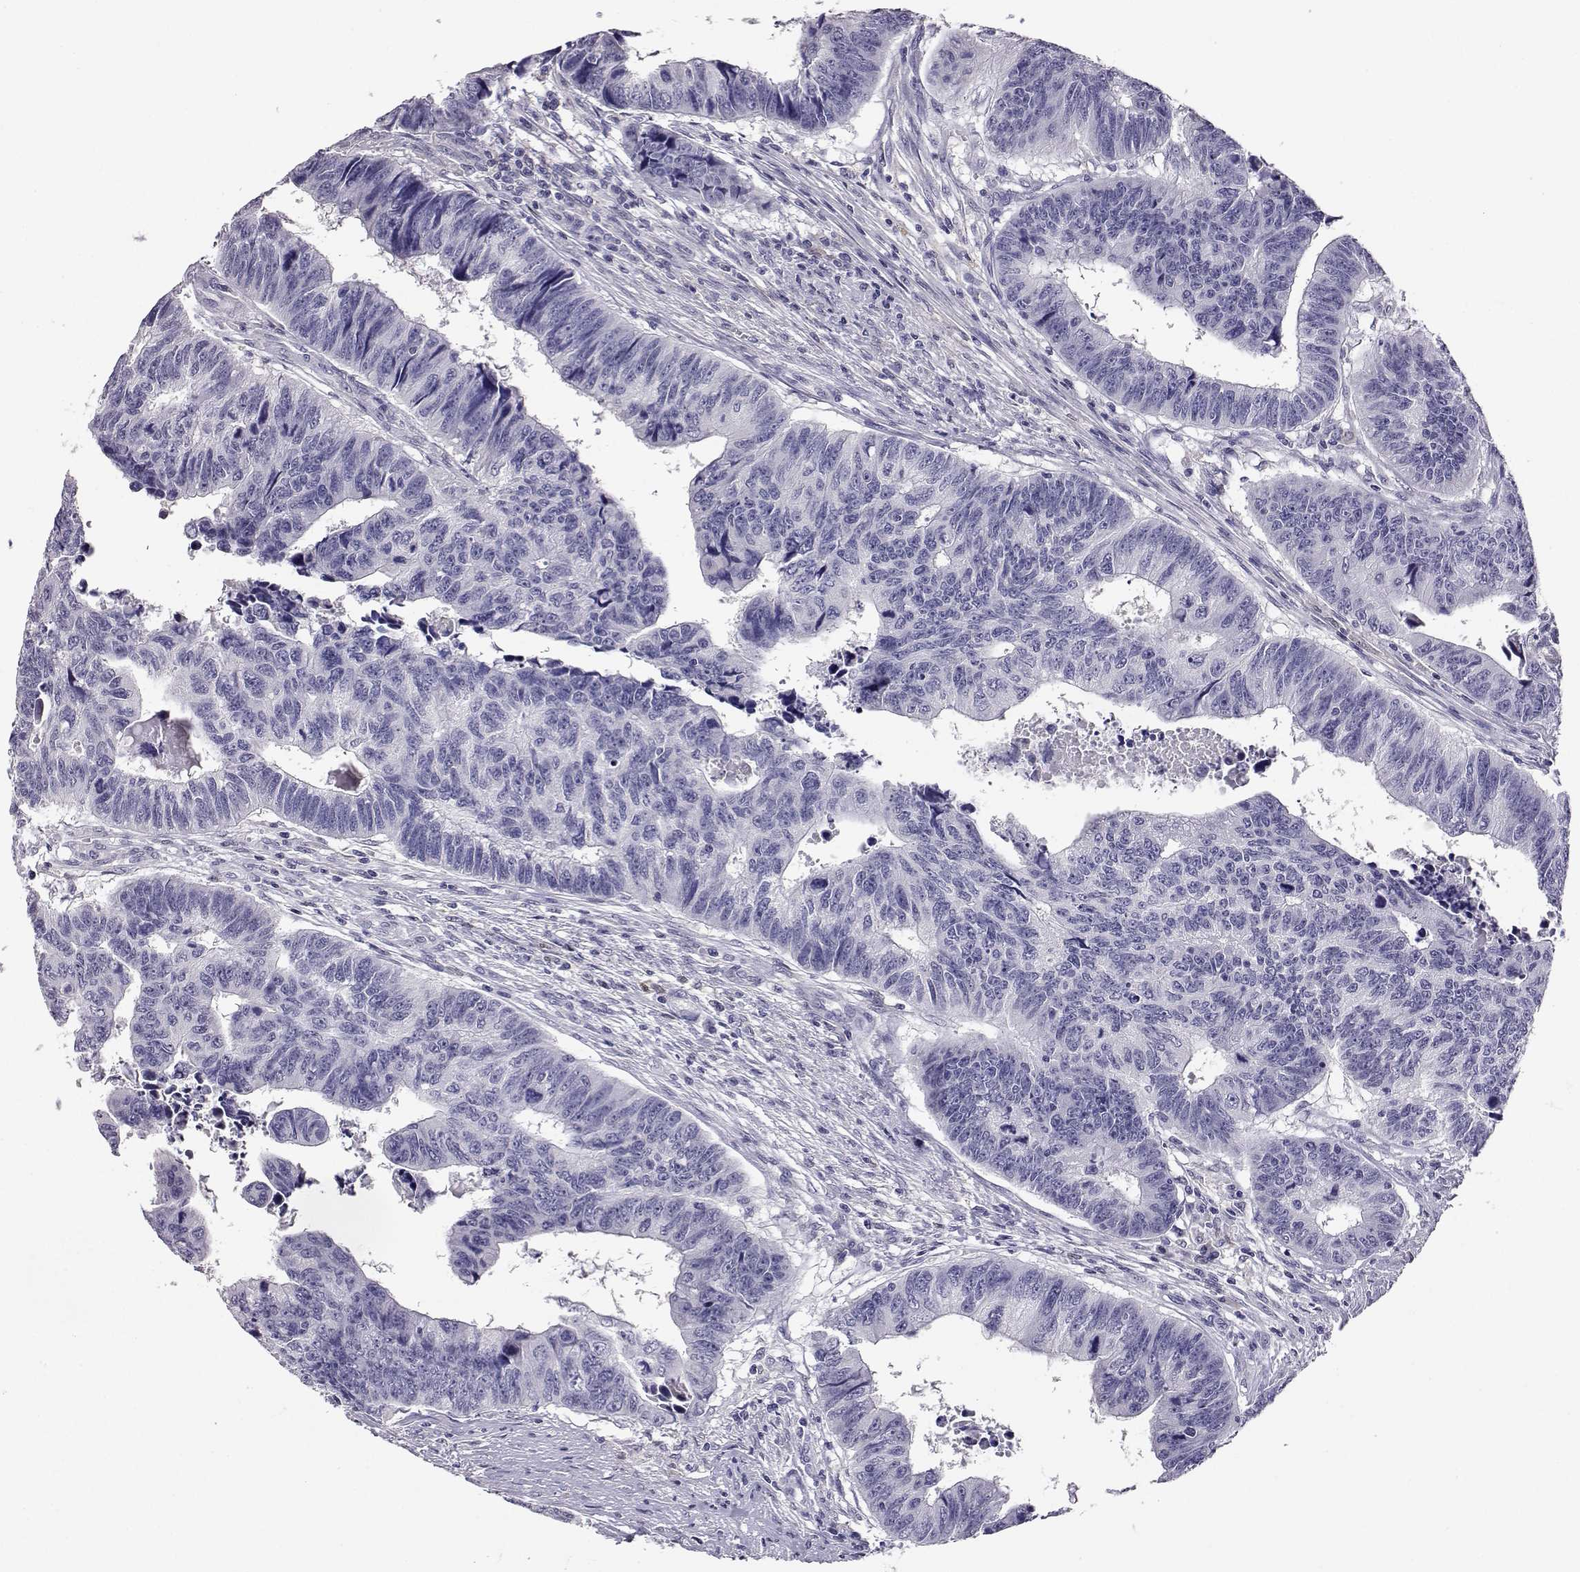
{"staining": {"intensity": "negative", "quantity": "none", "location": "none"}, "tissue": "colorectal cancer", "cell_type": "Tumor cells", "image_type": "cancer", "snomed": [{"axis": "morphology", "description": "Adenocarcinoma, NOS"}, {"axis": "topography", "description": "Rectum"}], "caption": "This is a image of immunohistochemistry staining of adenocarcinoma (colorectal), which shows no positivity in tumor cells.", "gene": "AKR1B1", "patient": {"sex": "female", "age": 85}}